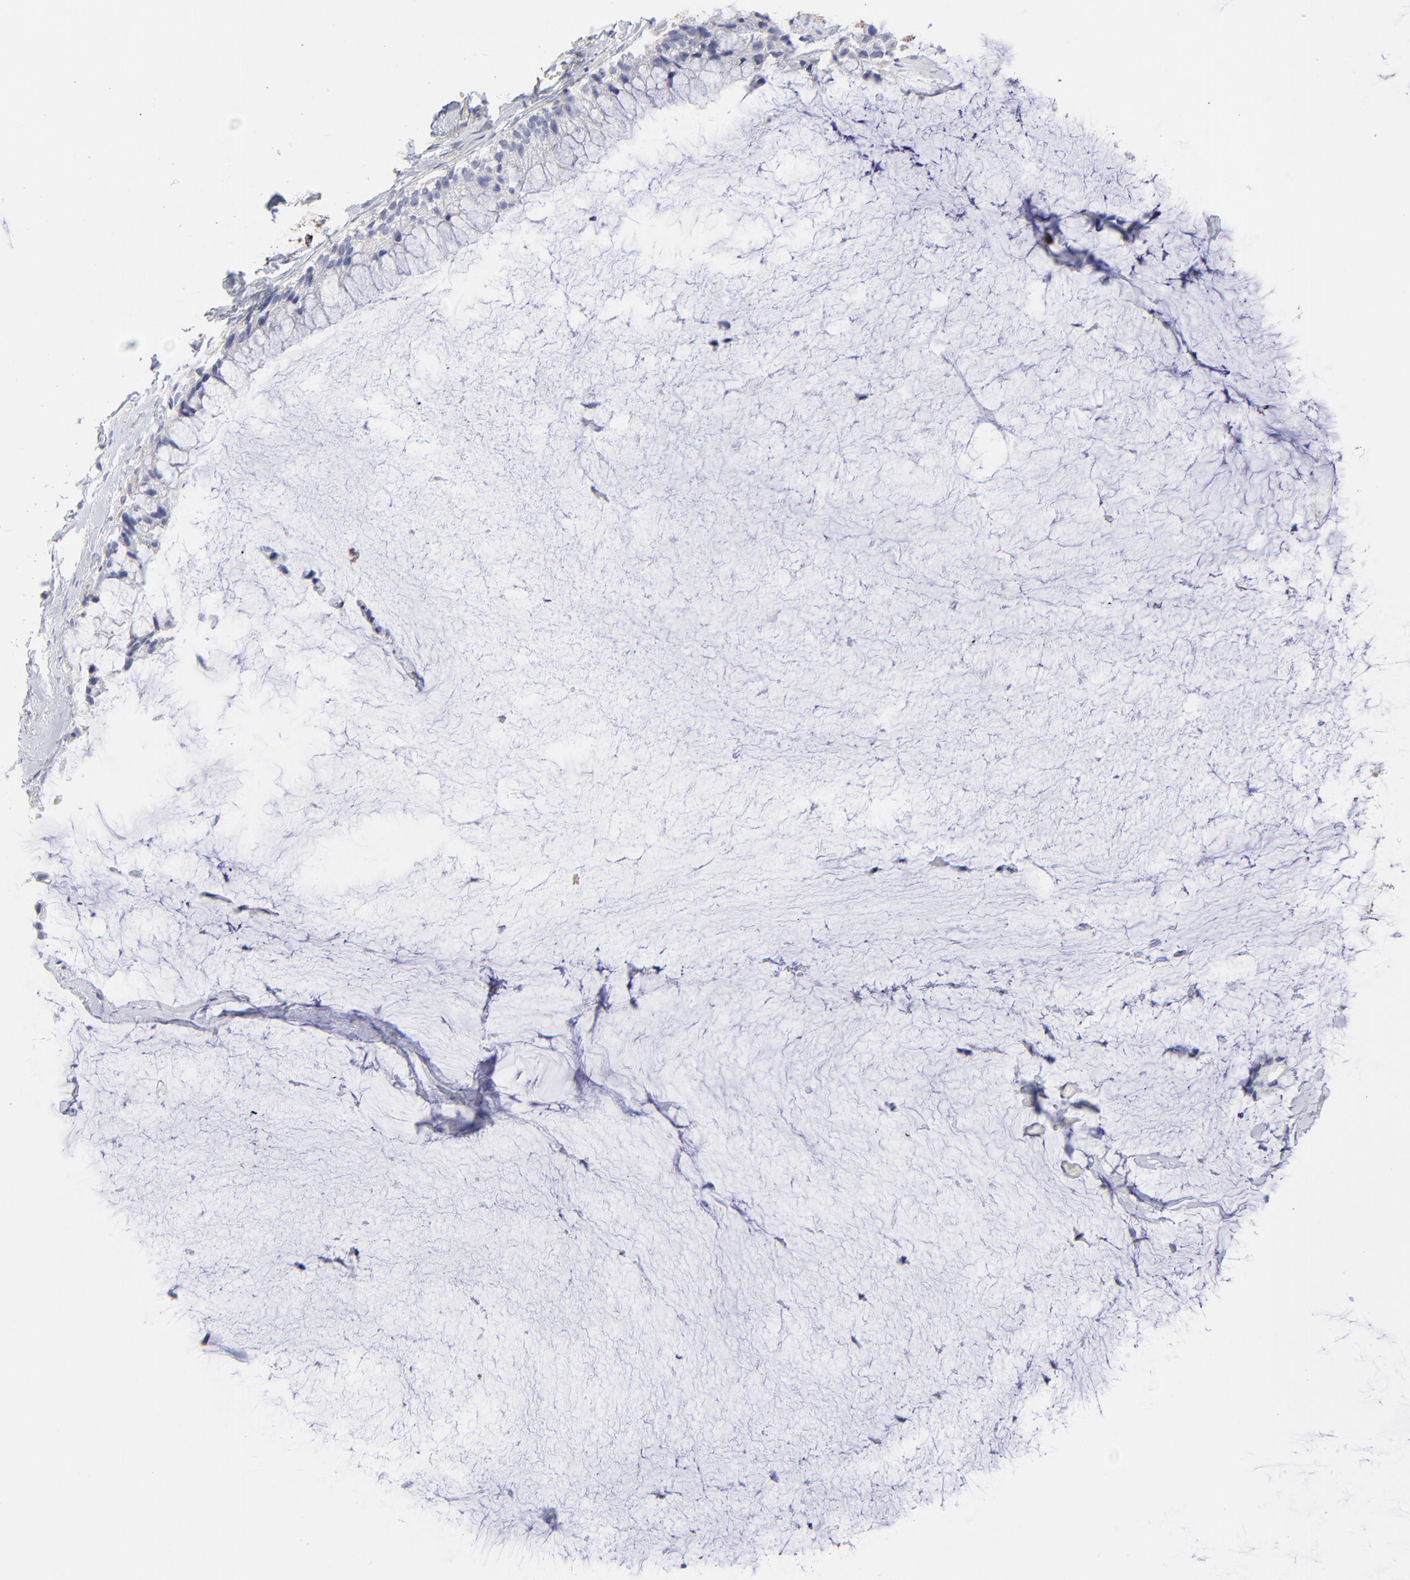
{"staining": {"intensity": "weak", "quantity": "<25%", "location": "cytoplasmic/membranous"}, "tissue": "ovarian cancer", "cell_type": "Tumor cells", "image_type": "cancer", "snomed": [{"axis": "morphology", "description": "Cystadenocarcinoma, mucinous, NOS"}, {"axis": "topography", "description": "Ovary"}], "caption": "Immunohistochemistry of human ovarian mucinous cystadenocarcinoma demonstrates no staining in tumor cells.", "gene": "TST", "patient": {"sex": "female", "age": 39}}